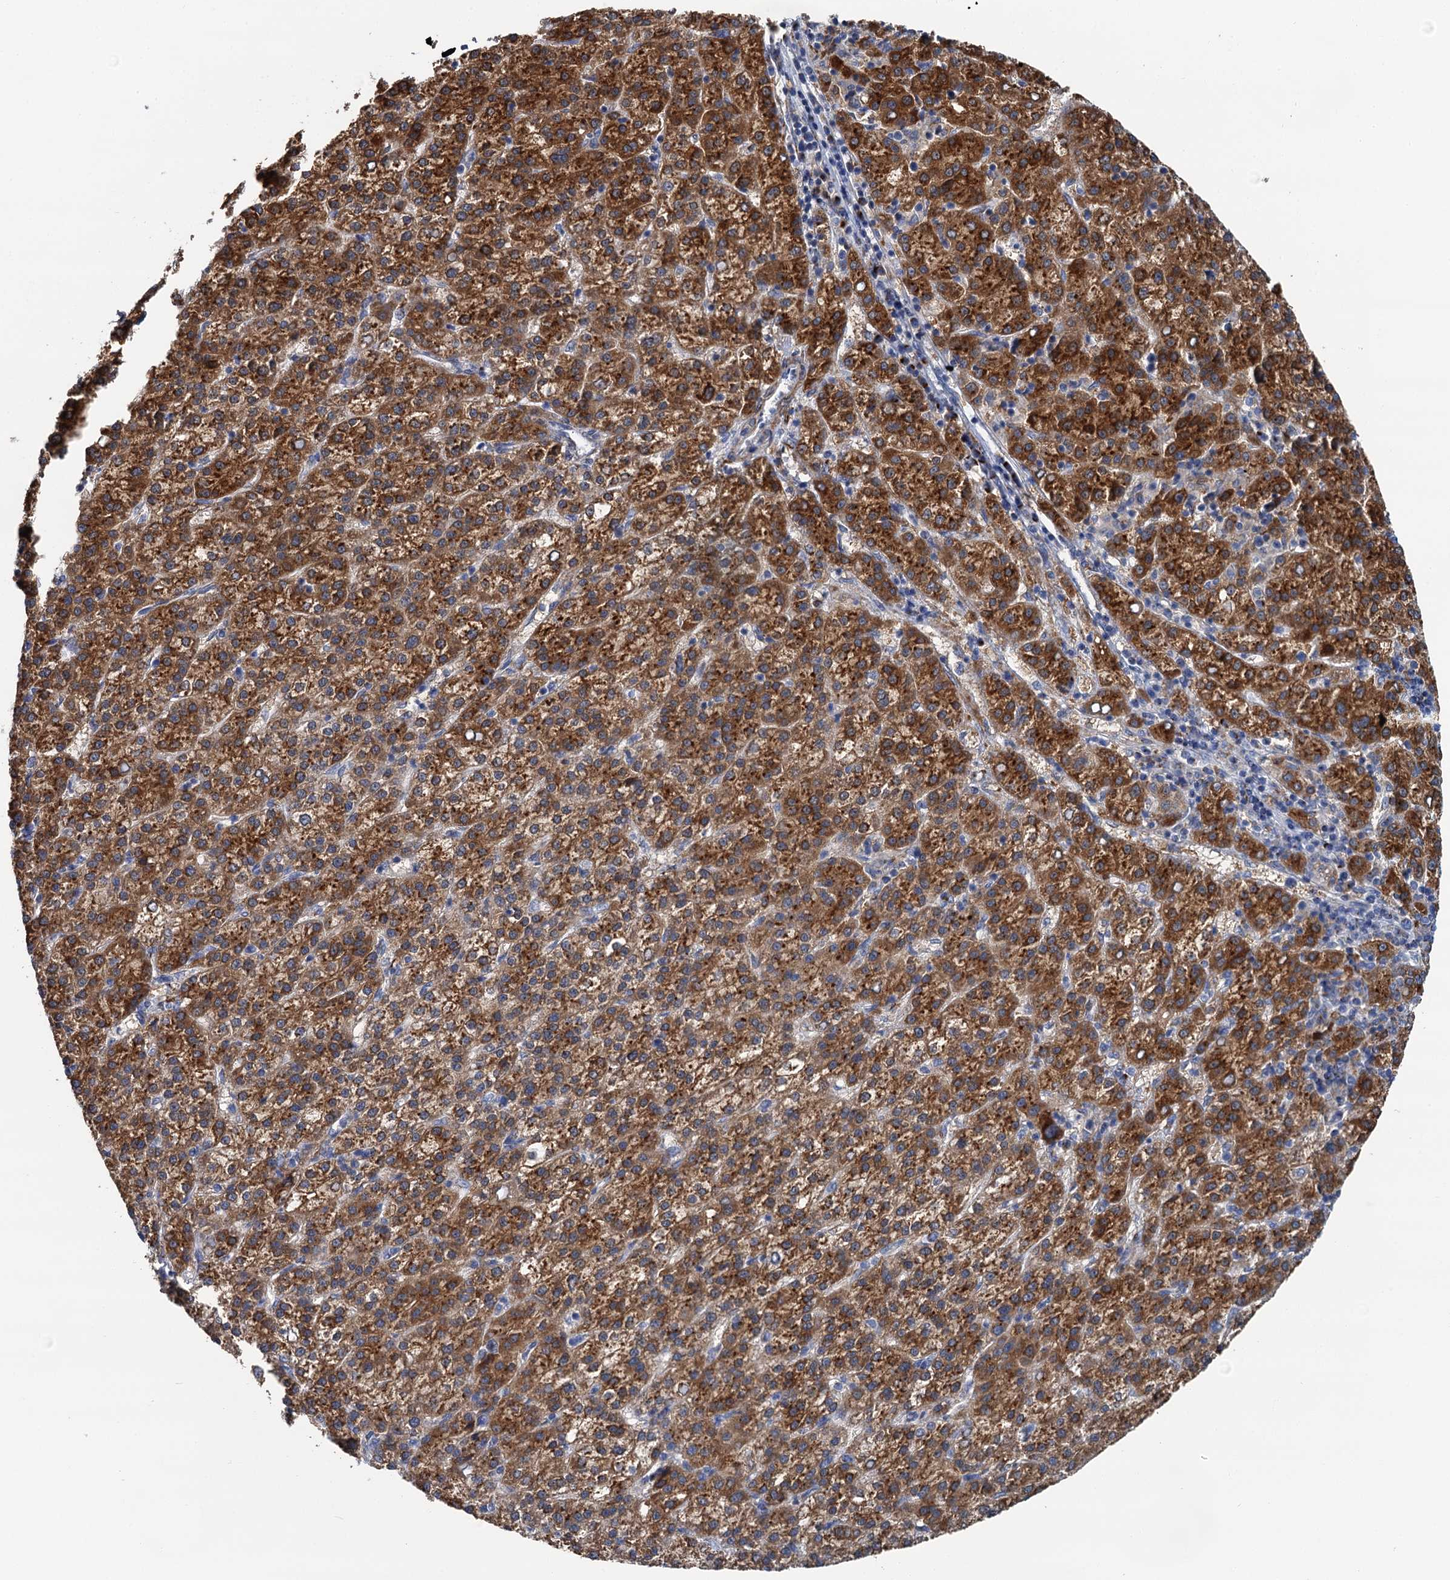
{"staining": {"intensity": "strong", "quantity": "25%-75%", "location": "cytoplasmic/membranous"}, "tissue": "liver cancer", "cell_type": "Tumor cells", "image_type": "cancer", "snomed": [{"axis": "morphology", "description": "Carcinoma, Hepatocellular, NOS"}, {"axis": "topography", "description": "Liver"}], "caption": "The micrograph exhibits immunohistochemical staining of liver cancer (hepatocellular carcinoma). There is strong cytoplasmic/membranous positivity is appreciated in approximately 25%-75% of tumor cells. (Stains: DAB in brown, nuclei in blue, Microscopy: brightfield microscopy at high magnification).", "gene": "BET1L", "patient": {"sex": "female", "age": 58}}